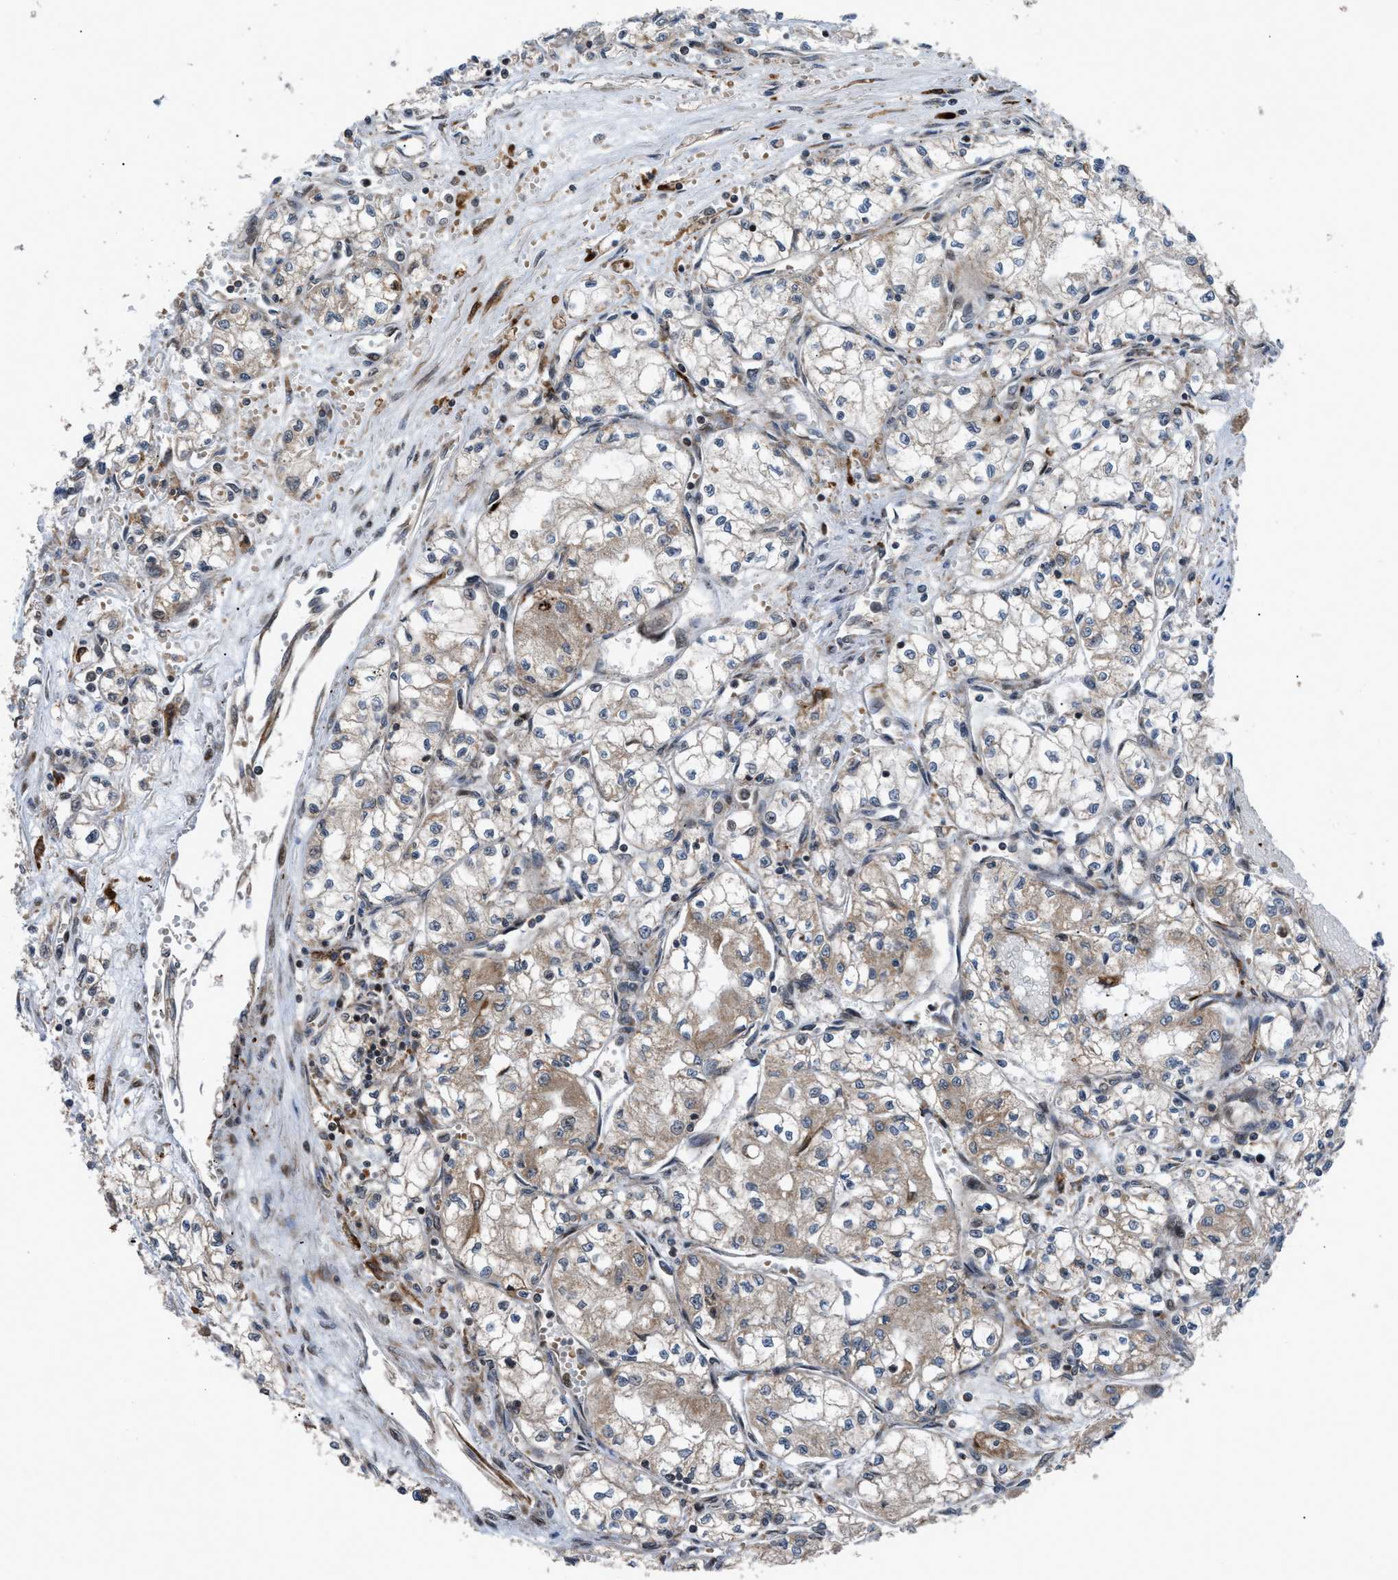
{"staining": {"intensity": "weak", "quantity": "<25%", "location": "cytoplasmic/membranous"}, "tissue": "renal cancer", "cell_type": "Tumor cells", "image_type": "cancer", "snomed": [{"axis": "morphology", "description": "Normal tissue, NOS"}, {"axis": "morphology", "description": "Adenocarcinoma, NOS"}, {"axis": "topography", "description": "Kidney"}], "caption": "Renal cancer (adenocarcinoma) was stained to show a protein in brown. There is no significant staining in tumor cells.", "gene": "AP3M2", "patient": {"sex": "male", "age": 59}}